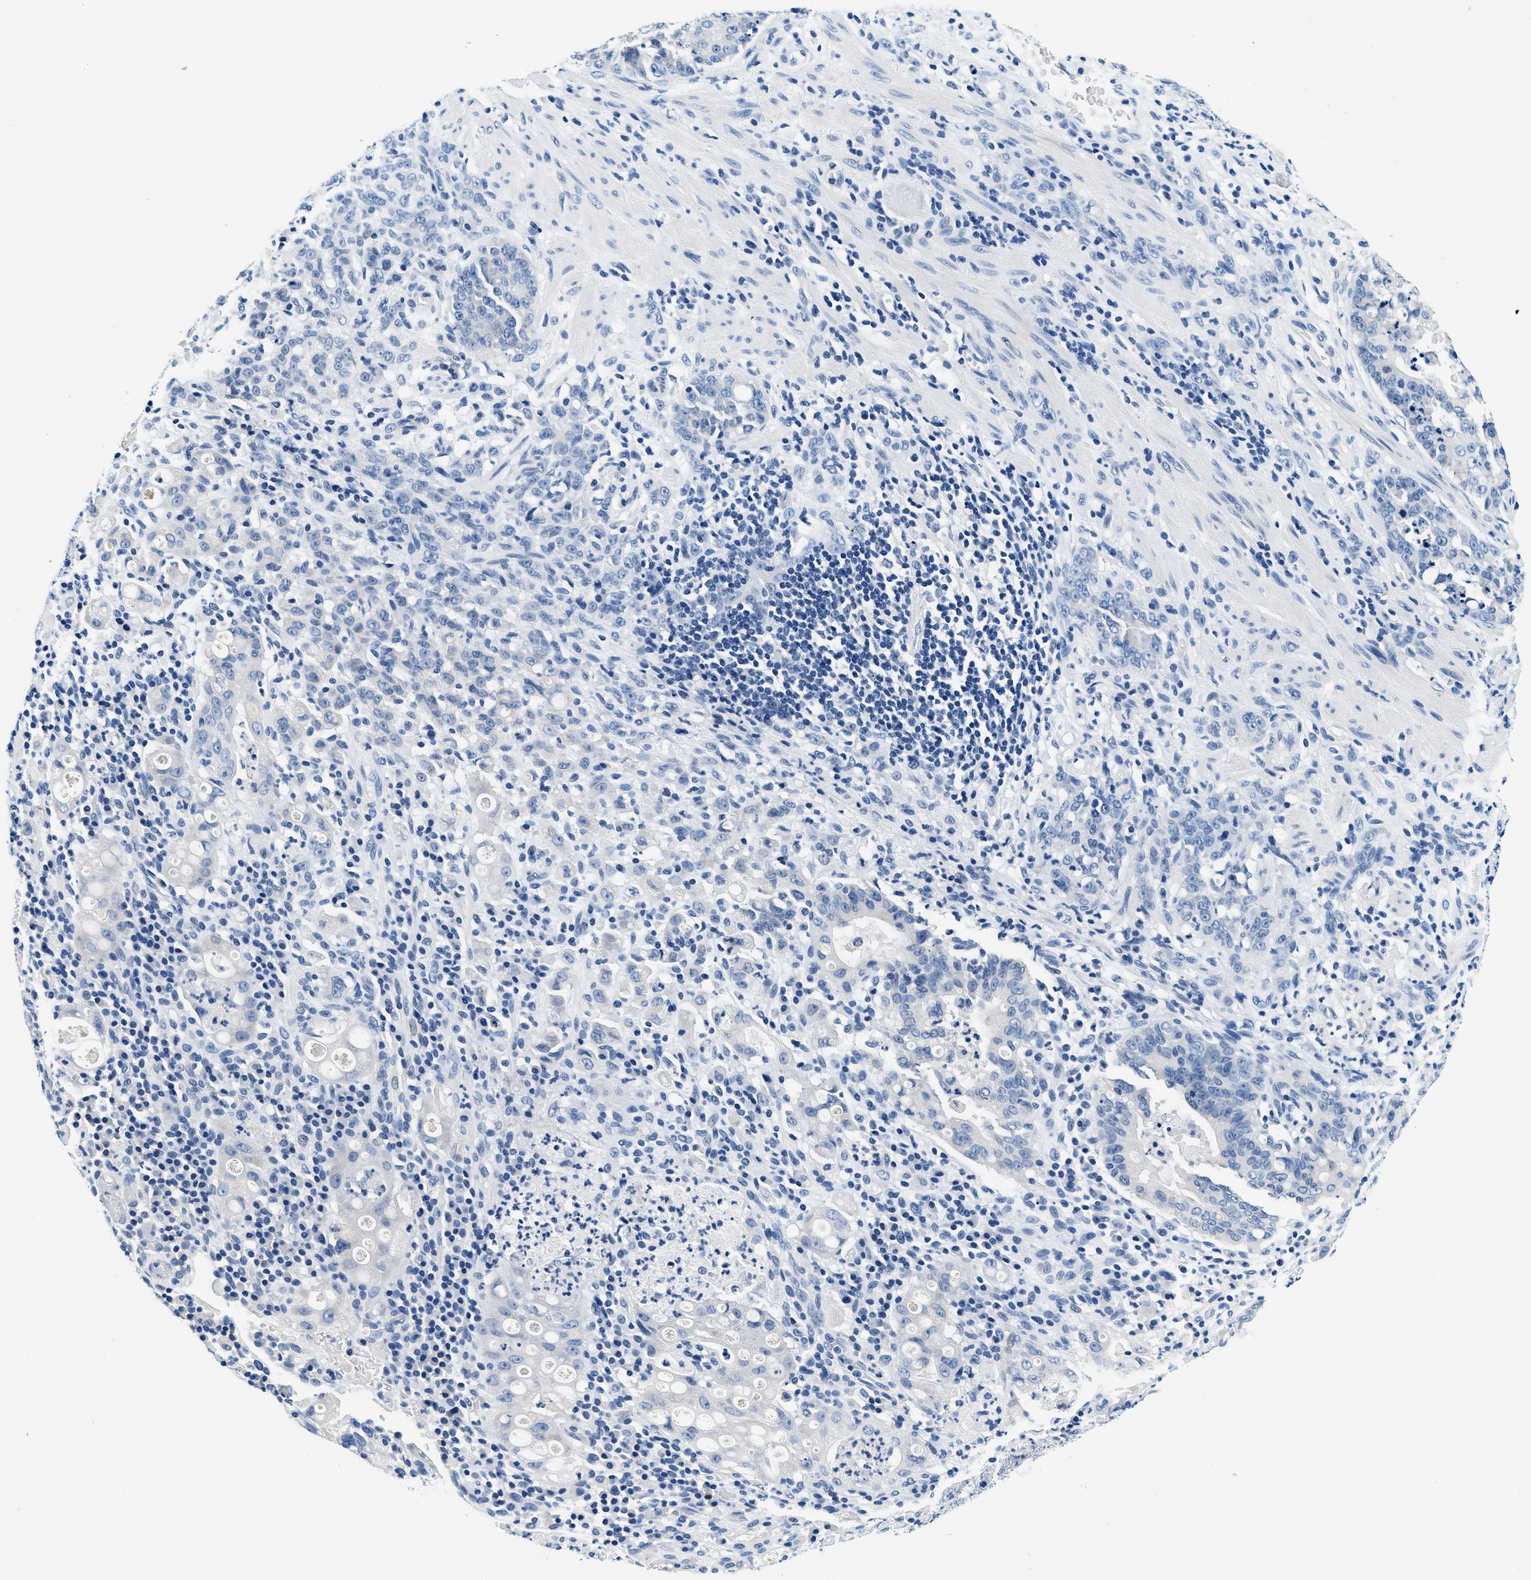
{"staining": {"intensity": "negative", "quantity": "none", "location": "none"}, "tissue": "stomach cancer", "cell_type": "Tumor cells", "image_type": "cancer", "snomed": [{"axis": "morphology", "description": "Adenocarcinoma, NOS"}, {"axis": "topography", "description": "Stomach, lower"}], "caption": "The histopathology image shows no staining of tumor cells in adenocarcinoma (stomach).", "gene": "GSTM3", "patient": {"sex": "male", "age": 88}}